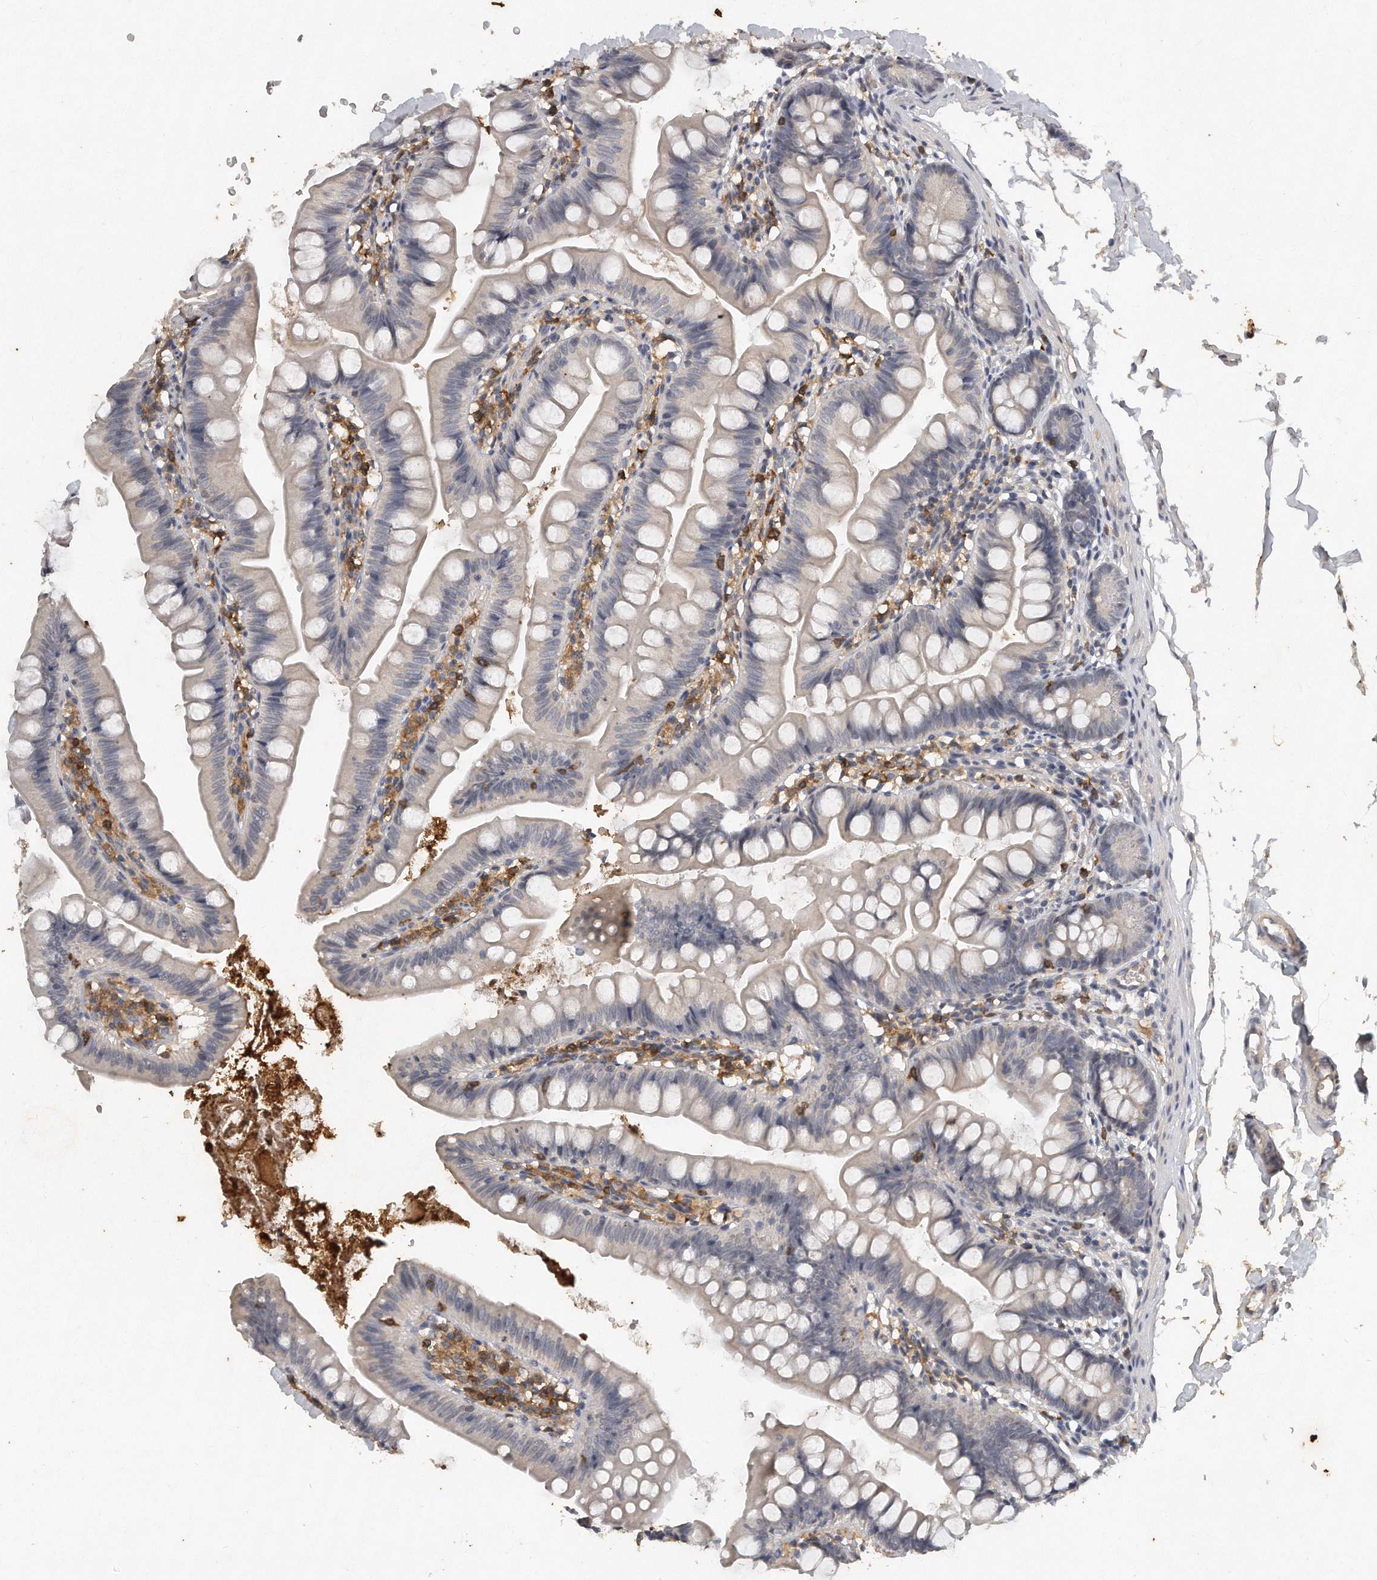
{"staining": {"intensity": "negative", "quantity": "none", "location": "none"}, "tissue": "small intestine", "cell_type": "Glandular cells", "image_type": "normal", "snomed": [{"axis": "morphology", "description": "Normal tissue, NOS"}, {"axis": "topography", "description": "Small intestine"}], "caption": "High power microscopy image of an IHC photomicrograph of benign small intestine, revealing no significant positivity in glandular cells. (Brightfield microscopy of DAB immunohistochemistry (IHC) at high magnification).", "gene": "CAMK1", "patient": {"sex": "male", "age": 7}}